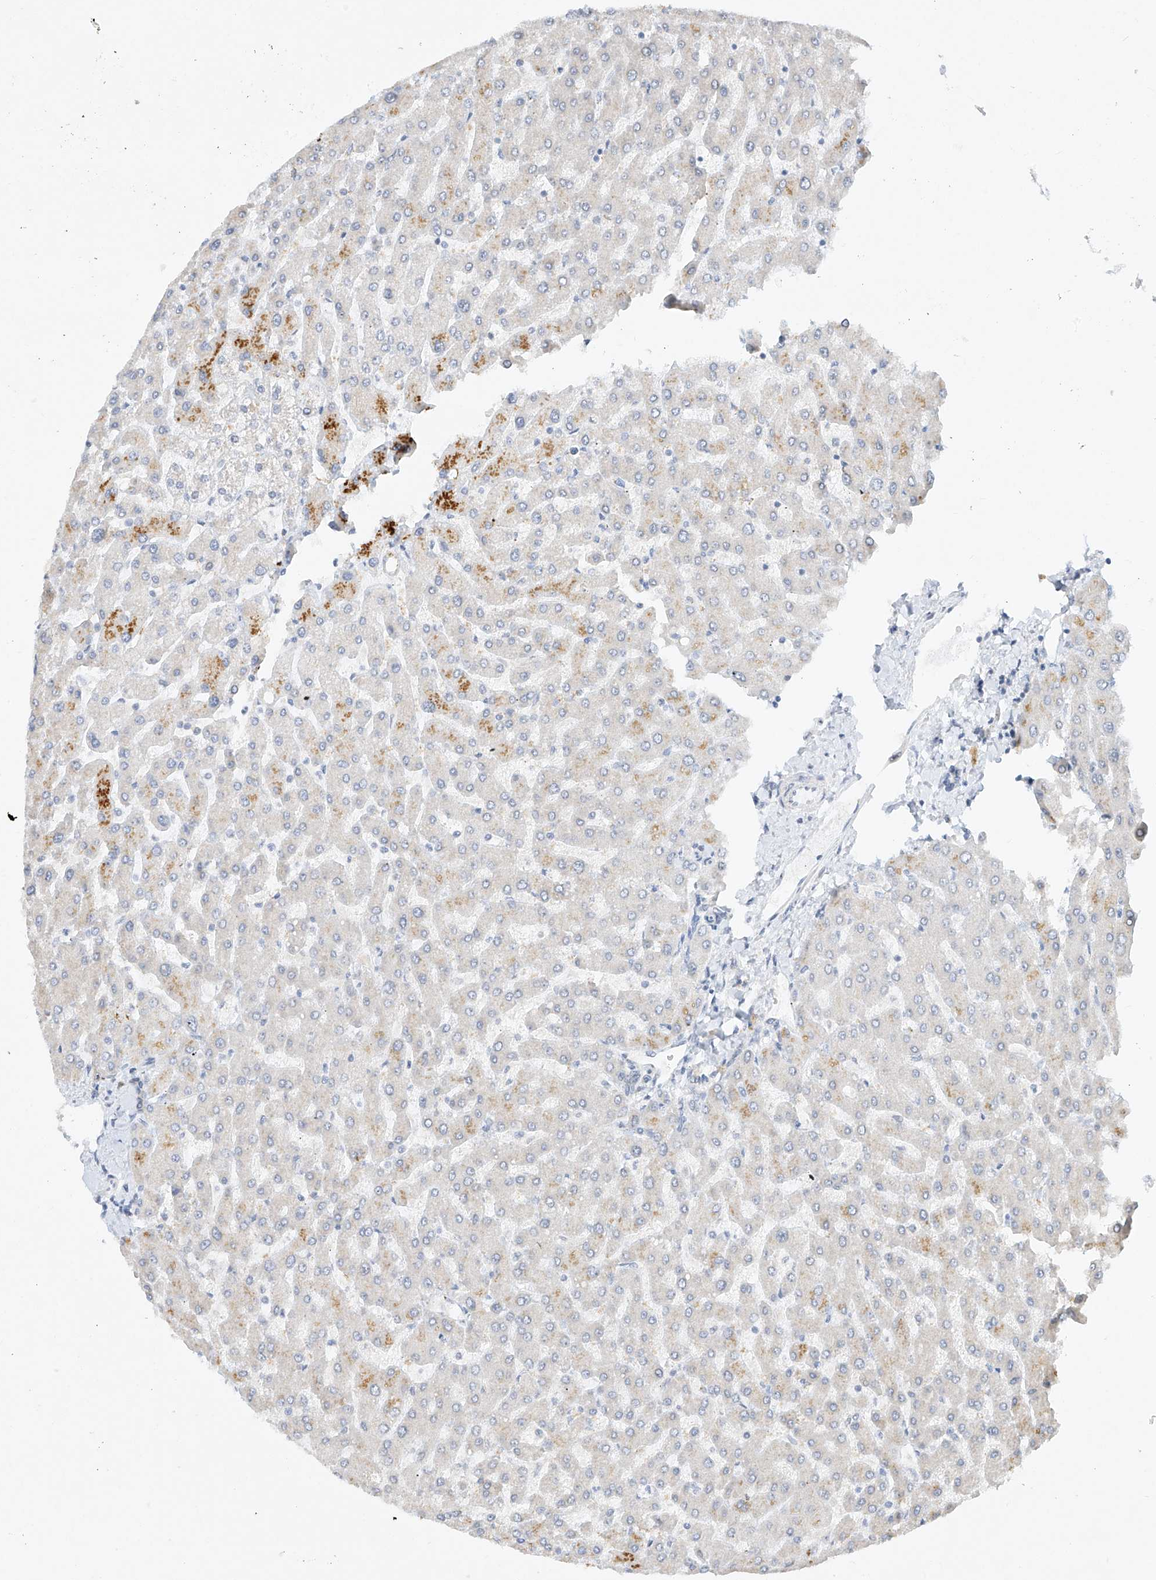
{"staining": {"intensity": "negative", "quantity": "none", "location": "none"}, "tissue": "liver", "cell_type": "Cholangiocytes", "image_type": "normal", "snomed": [{"axis": "morphology", "description": "Normal tissue, NOS"}, {"axis": "topography", "description": "Liver"}], "caption": "An immunohistochemistry photomicrograph of normal liver is shown. There is no staining in cholangiocytes of liver.", "gene": "TASP1", "patient": {"sex": "male", "age": 55}}